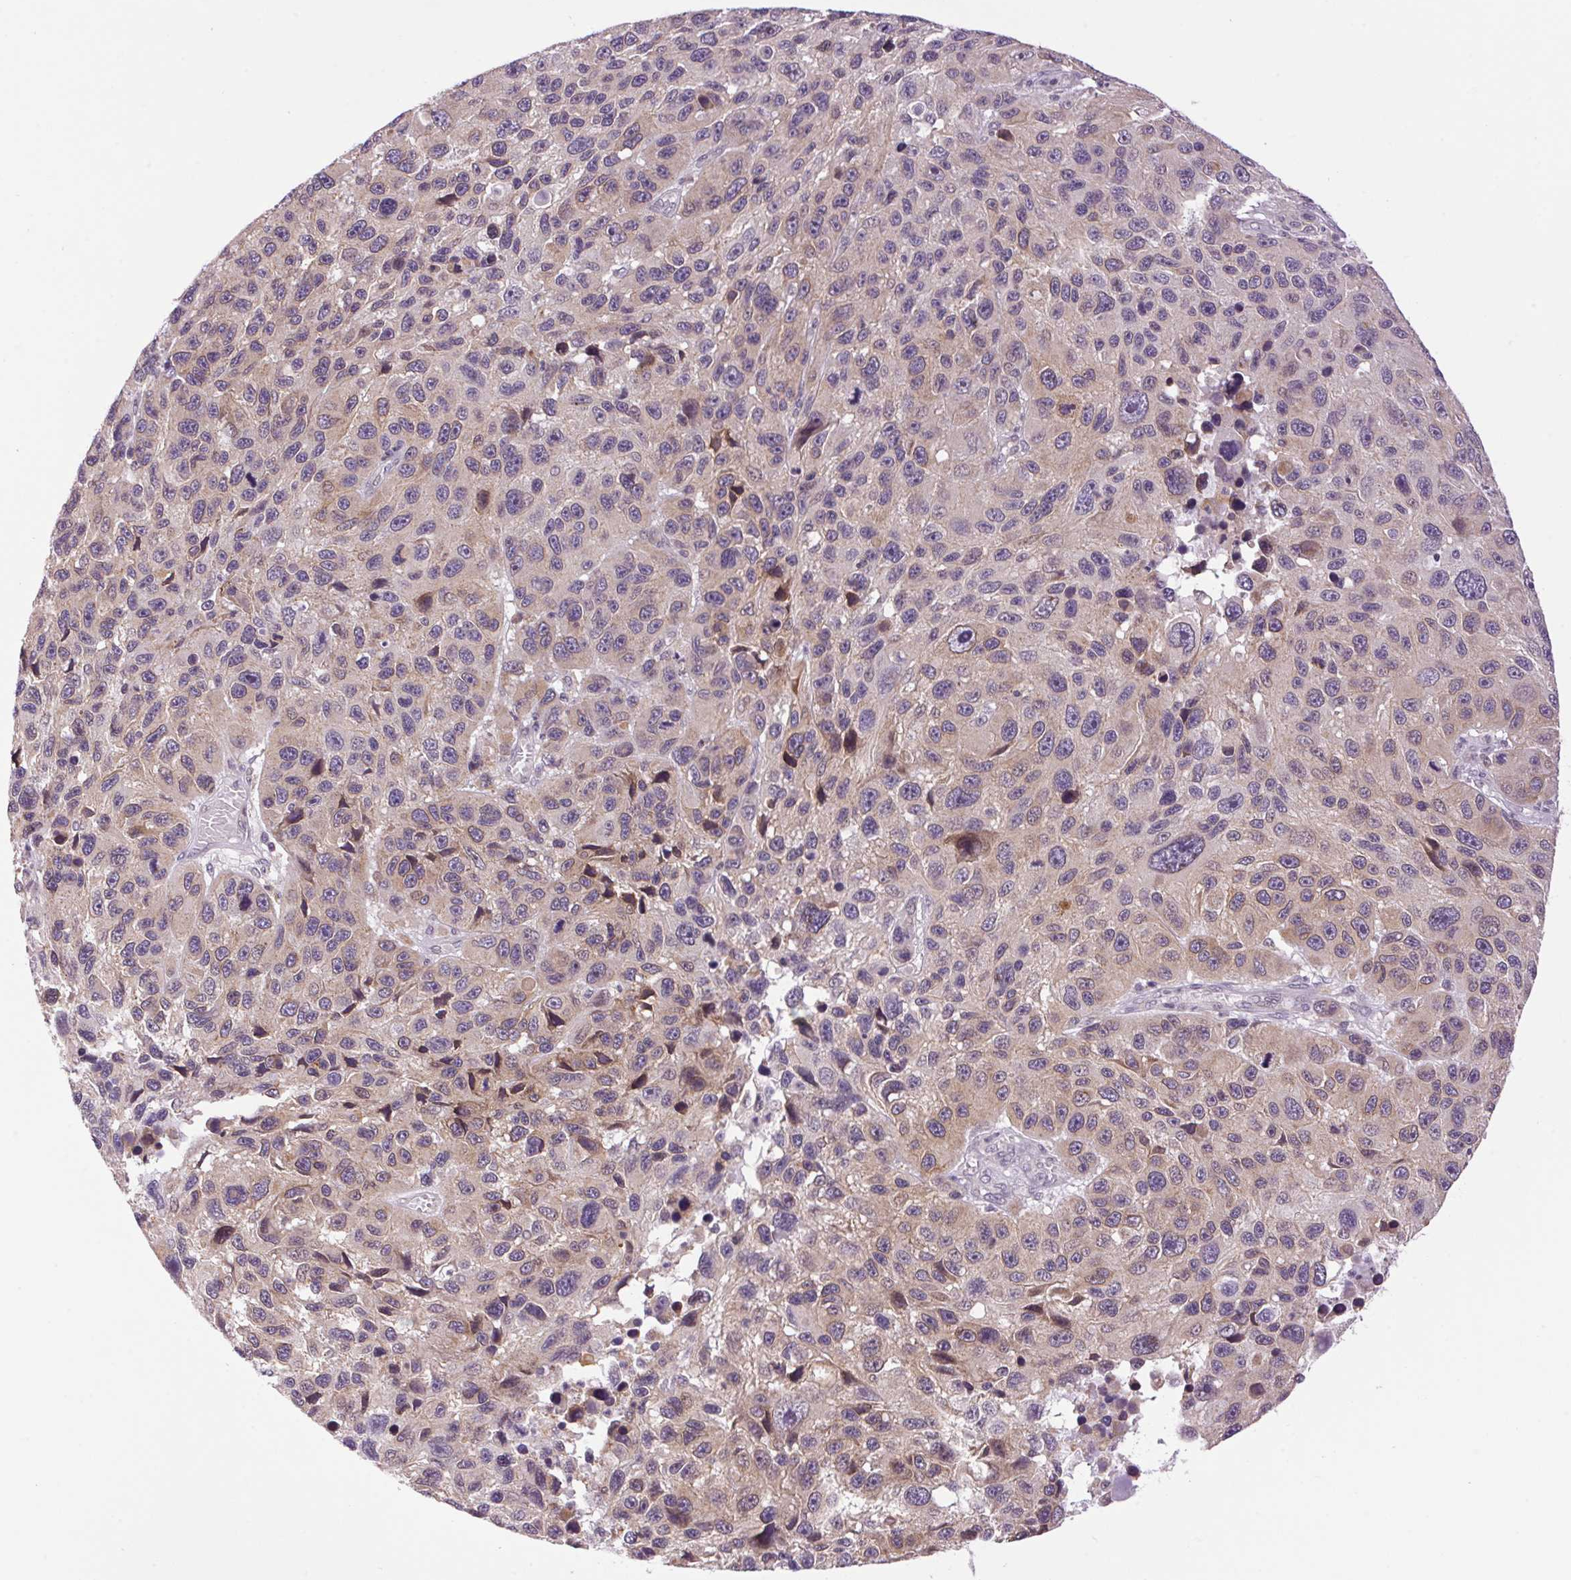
{"staining": {"intensity": "weak", "quantity": "<25%", "location": "cytoplasmic/membranous"}, "tissue": "melanoma", "cell_type": "Tumor cells", "image_type": "cancer", "snomed": [{"axis": "morphology", "description": "Malignant melanoma, NOS"}, {"axis": "topography", "description": "Skin"}], "caption": "This is an IHC micrograph of malignant melanoma. There is no positivity in tumor cells.", "gene": "SMIM13", "patient": {"sex": "male", "age": 53}}